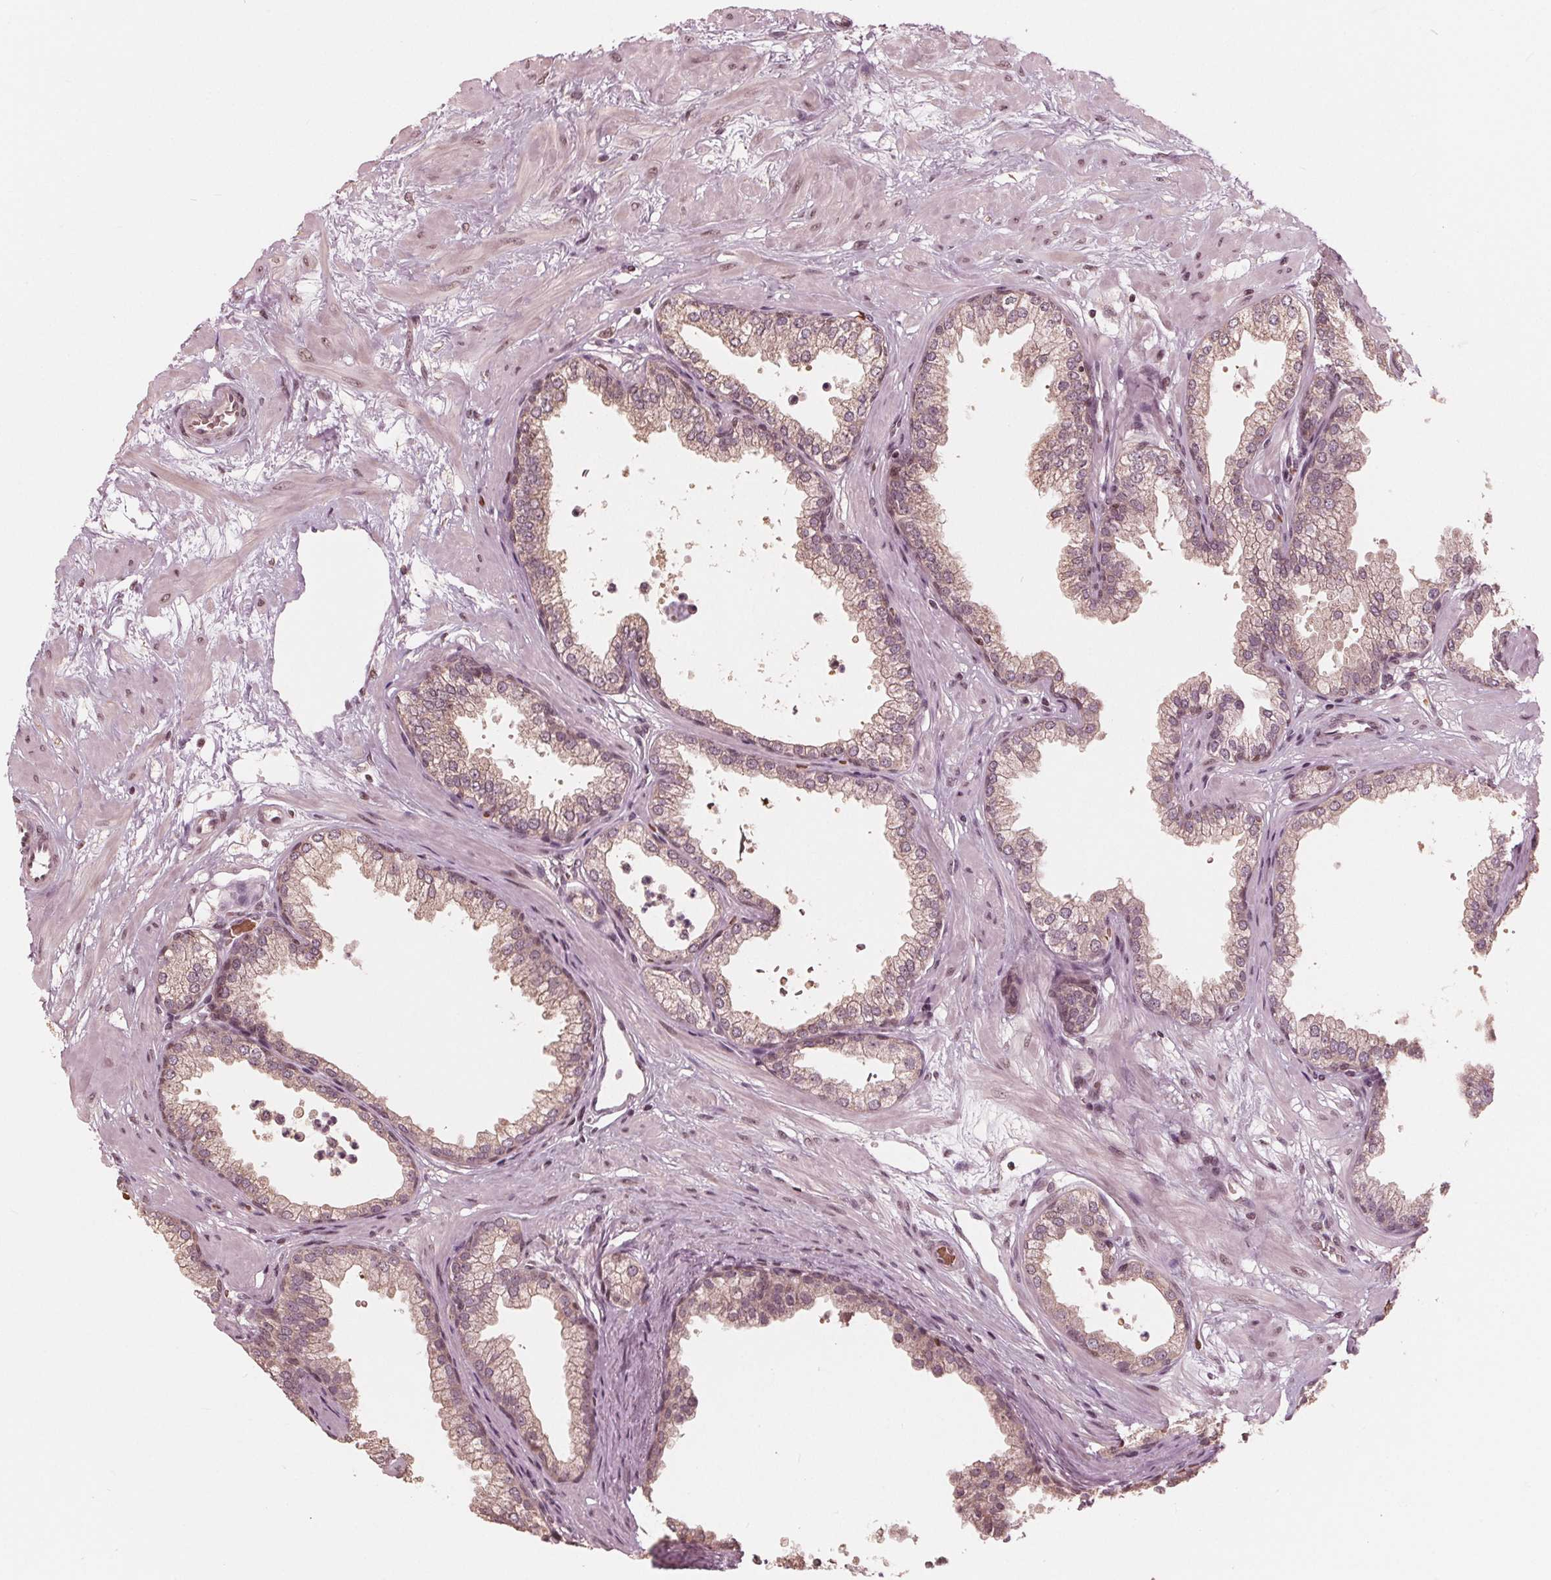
{"staining": {"intensity": "weak", "quantity": ">75%", "location": "cytoplasmic/membranous"}, "tissue": "prostate", "cell_type": "Glandular cells", "image_type": "normal", "snomed": [{"axis": "morphology", "description": "Normal tissue, NOS"}, {"axis": "topography", "description": "Prostate"}], "caption": "Immunohistochemistry (IHC) image of benign prostate: human prostate stained using IHC reveals low levels of weak protein expression localized specifically in the cytoplasmic/membranous of glandular cells, appearing as a cytoplasmic/membranous brown color.", "gene": "HIRIP3", "patient": {"sex": "male", "age": 37}}